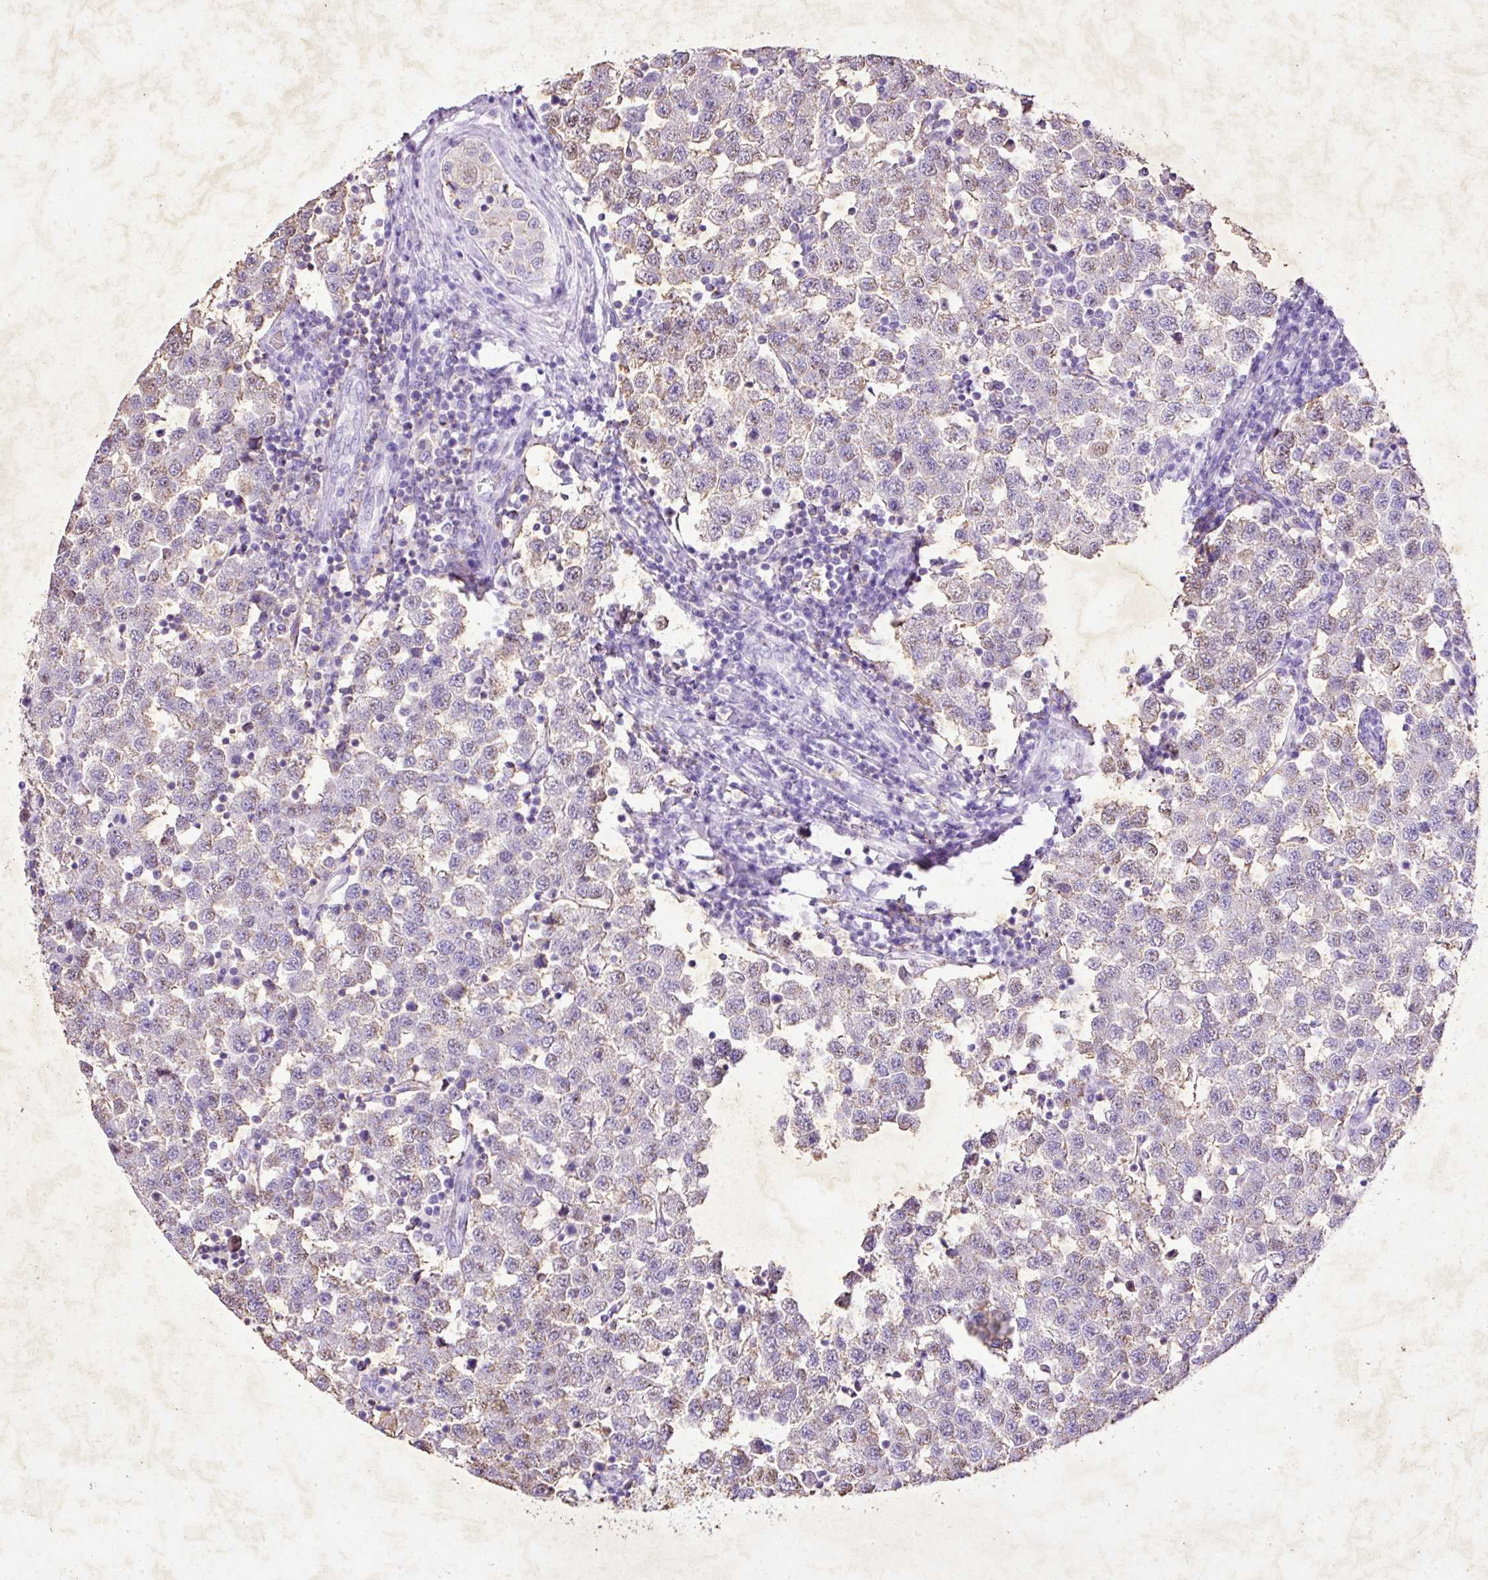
{"staining": {"intensity": "weak", "quantity": "<25%", "location": "cytoplasmic/membranous"}, "tissue": "testis cancer", "cell_type": "Tumor cells", "image_type": "cancer", "snomed": [{"axis": "morphology", "description": "Seminoma, NOS"}, {"axis": "topography", "description": "Testis"}], "caption": "This is an immunohistochemistry (IHC) image of human testis cancer. There is no positivity in tumor cells.", "gene": "KCNJ11", "patient": {"sex": "male", "age": 34}}